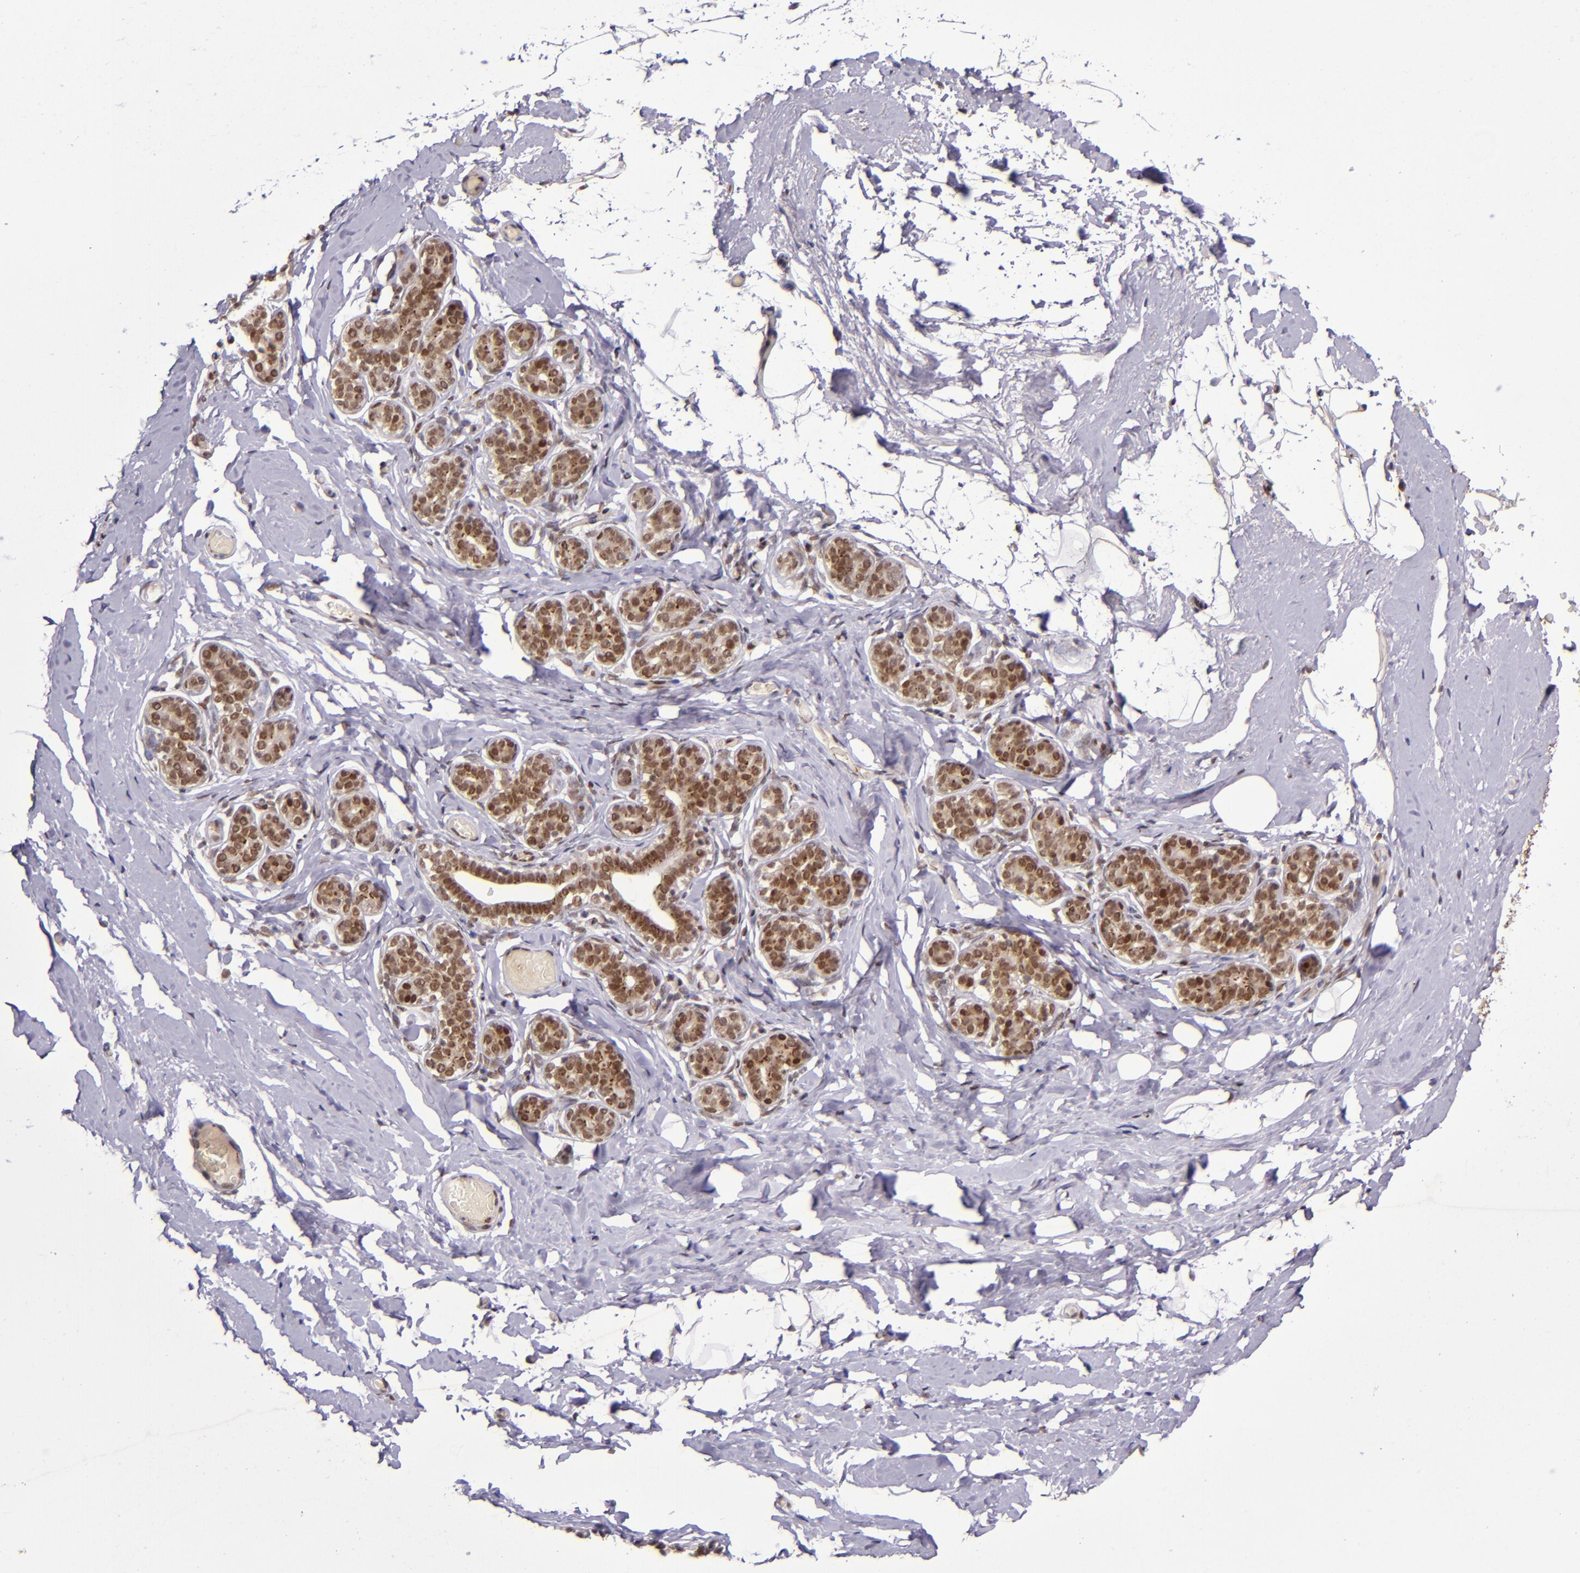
{"staining": {"intensity": "moderate", "quantity": ">75%", "location": "nuclear"}, "tissue": "breast", "cell_type": "Adipocytes", "image_type": "normal", "snomed": [{"axis": "morphology", "description": "Normal tissue, NOS"}, {"axis": "topography", "description": "Breast"}, {"axis": "topography", "description": "Soft tissue"}], "caption": "An immunohistochemistry photomicrograph of unremarkable tissue is shown. Protein staining in brown shows moderate nuclear positivity in breast within adipocytes.", "gene": "MGMT", "patient": {"sex": "female", "age": 75}}